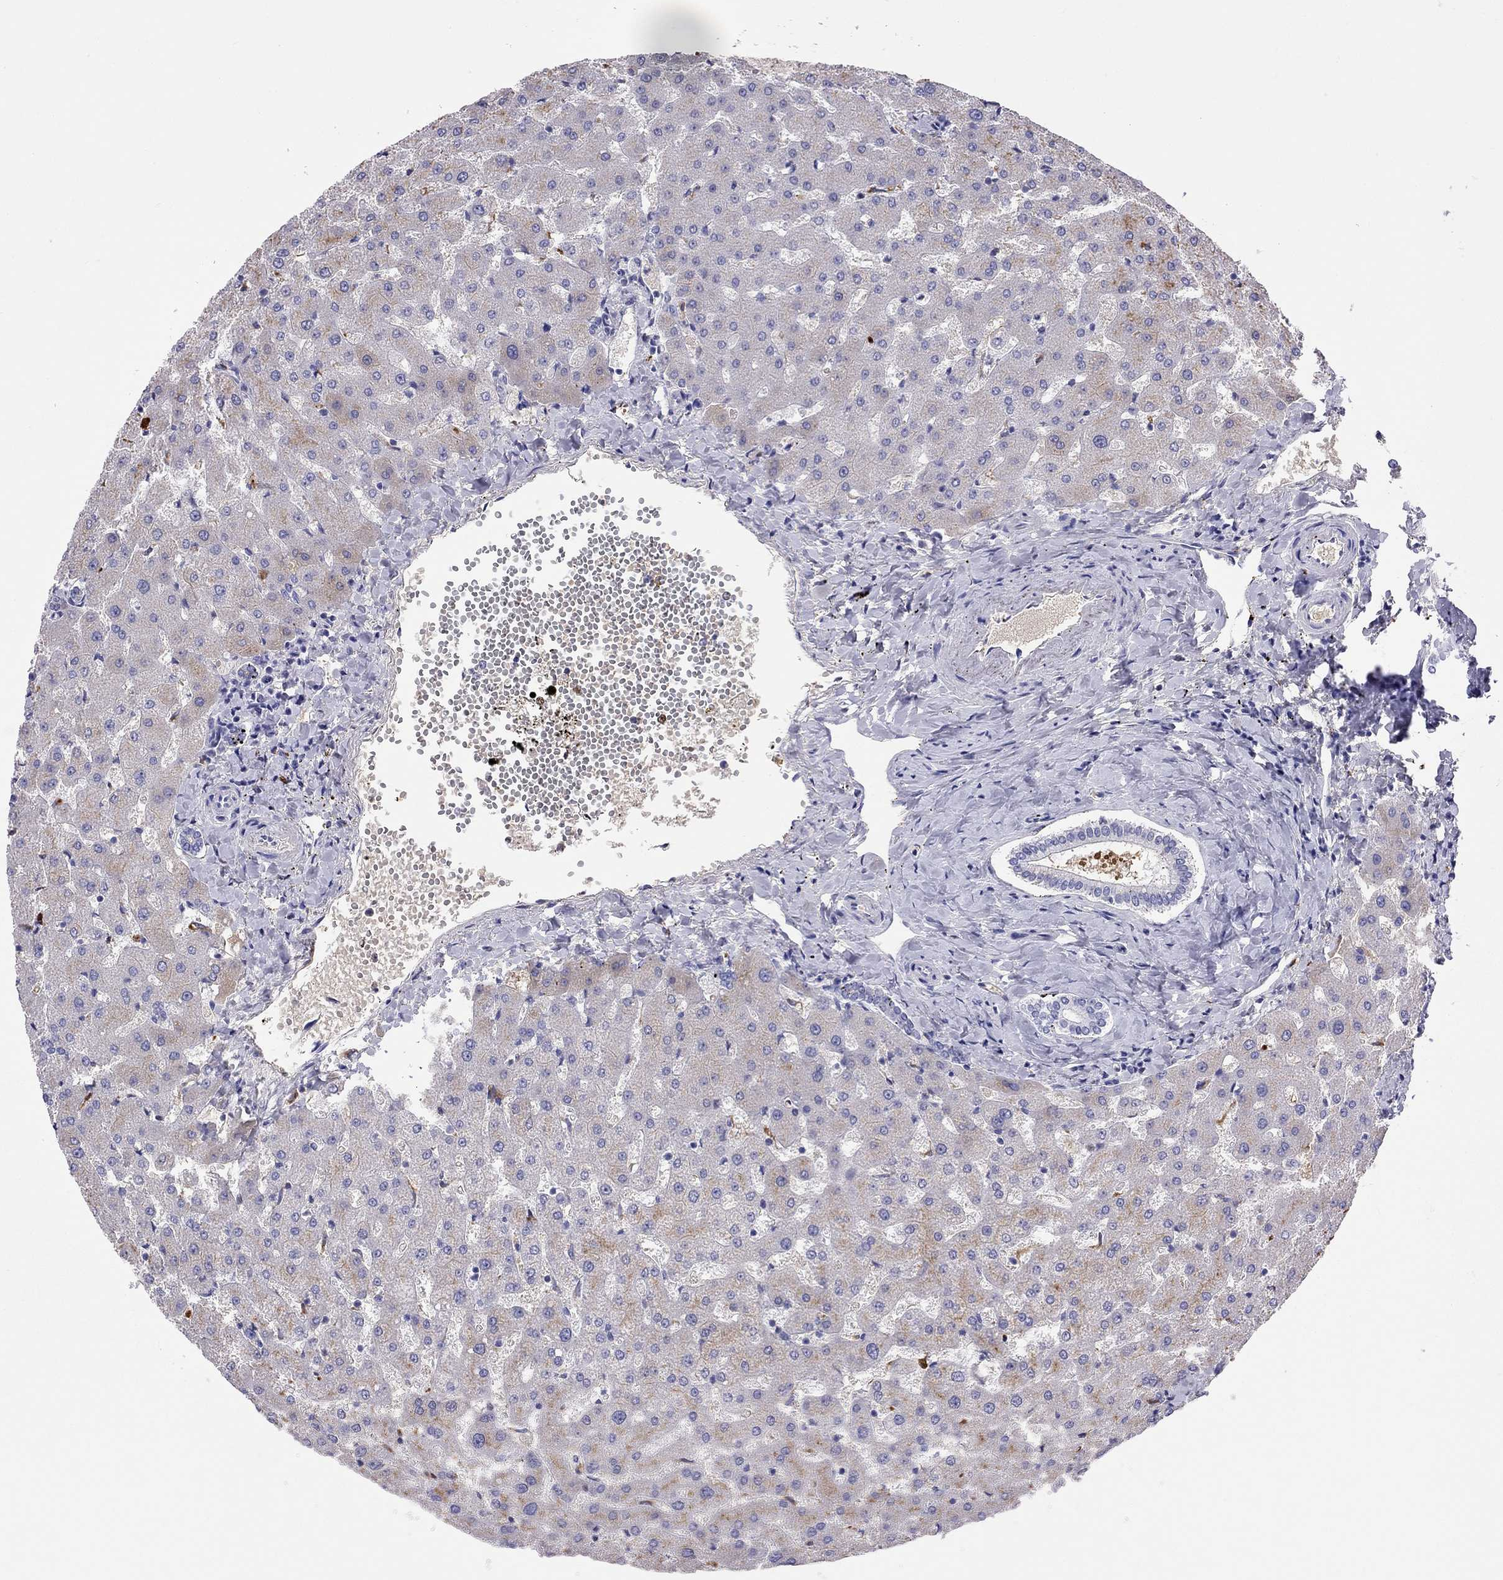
{"staining": {"intensity": "negative", "quantity": "none", "location": "none"}, "tissue": "liver", "cell_type": "Cholangiocytes", "image_type": "normal", "snomed": [{"axis": "morphology", "description": "Normal tissue, NOS"}, {"axis": "topography", "description": "Liver"}], "caption": "This is an immunohistochemistry (IHC) histopathology image of benign liver. There is no expression in cholangiocytes.", "gene": "SERPINA3", "patient": {"sex": "female", "age": 50}}